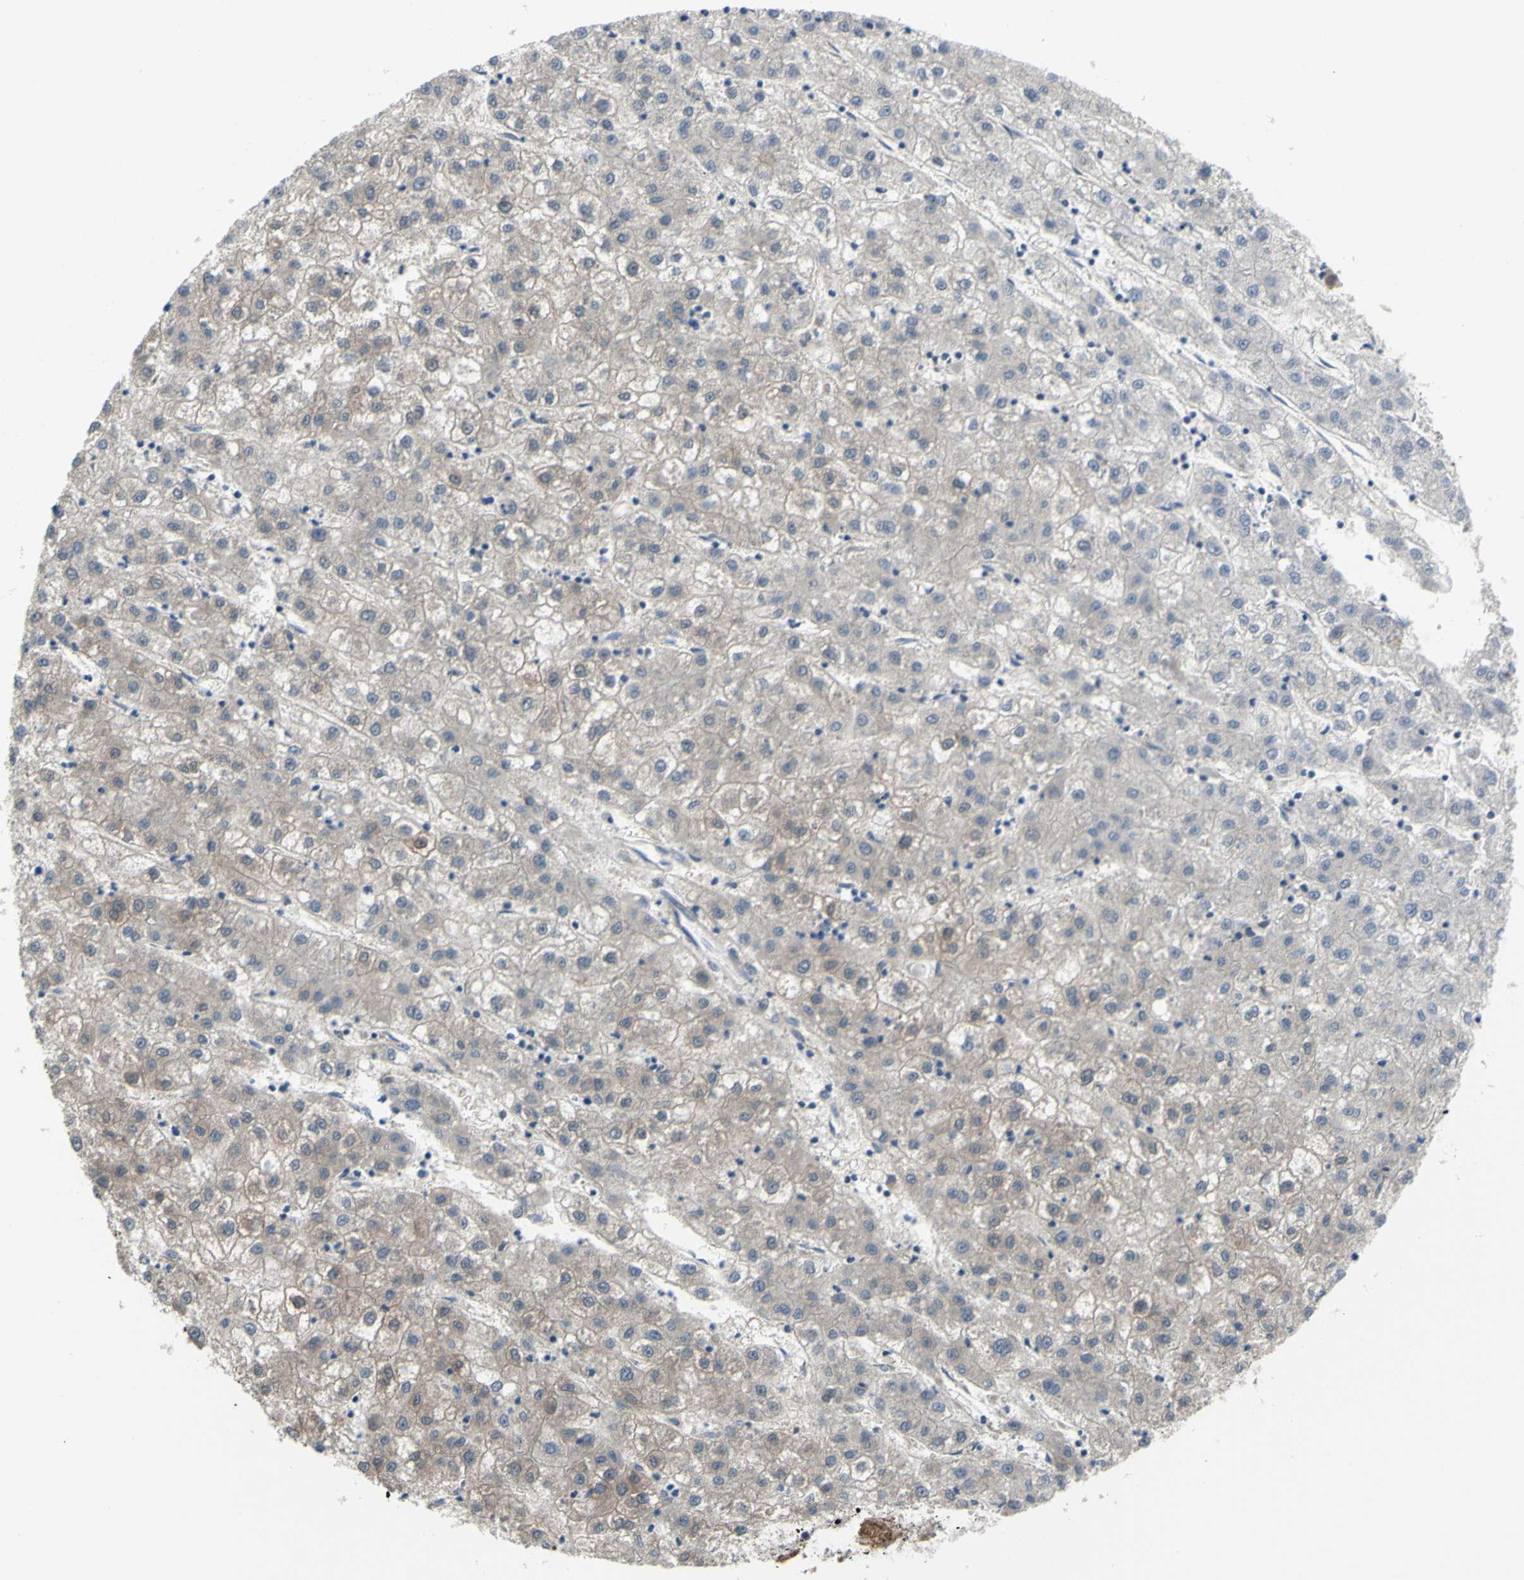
{"staining": {"intensity": "weak", "quantity": "25%-75%", "location": "cytoplasmic/membranous"}, "tissue": "liver cancer", "cell_type": "Tumor cells", "image_type": "cancer", "snomed": [{"axis": "morphology", "description": "Carcinoma, Hepatocellular, NOS"}, {"axis": "topography", "description": "Liver"}], "caption": "Protein analysis of liver hepatocellular carcinoma tissue shows weak cytoplasmic/membranous staining in about 25%-75% of tumor cells. Immunohistochemistry (ihc) stains the protein of interest in brown and the nuclei are stained blue.", "gene": "GRAMD2B", "patient": {"sex": "male", "age": 72}}